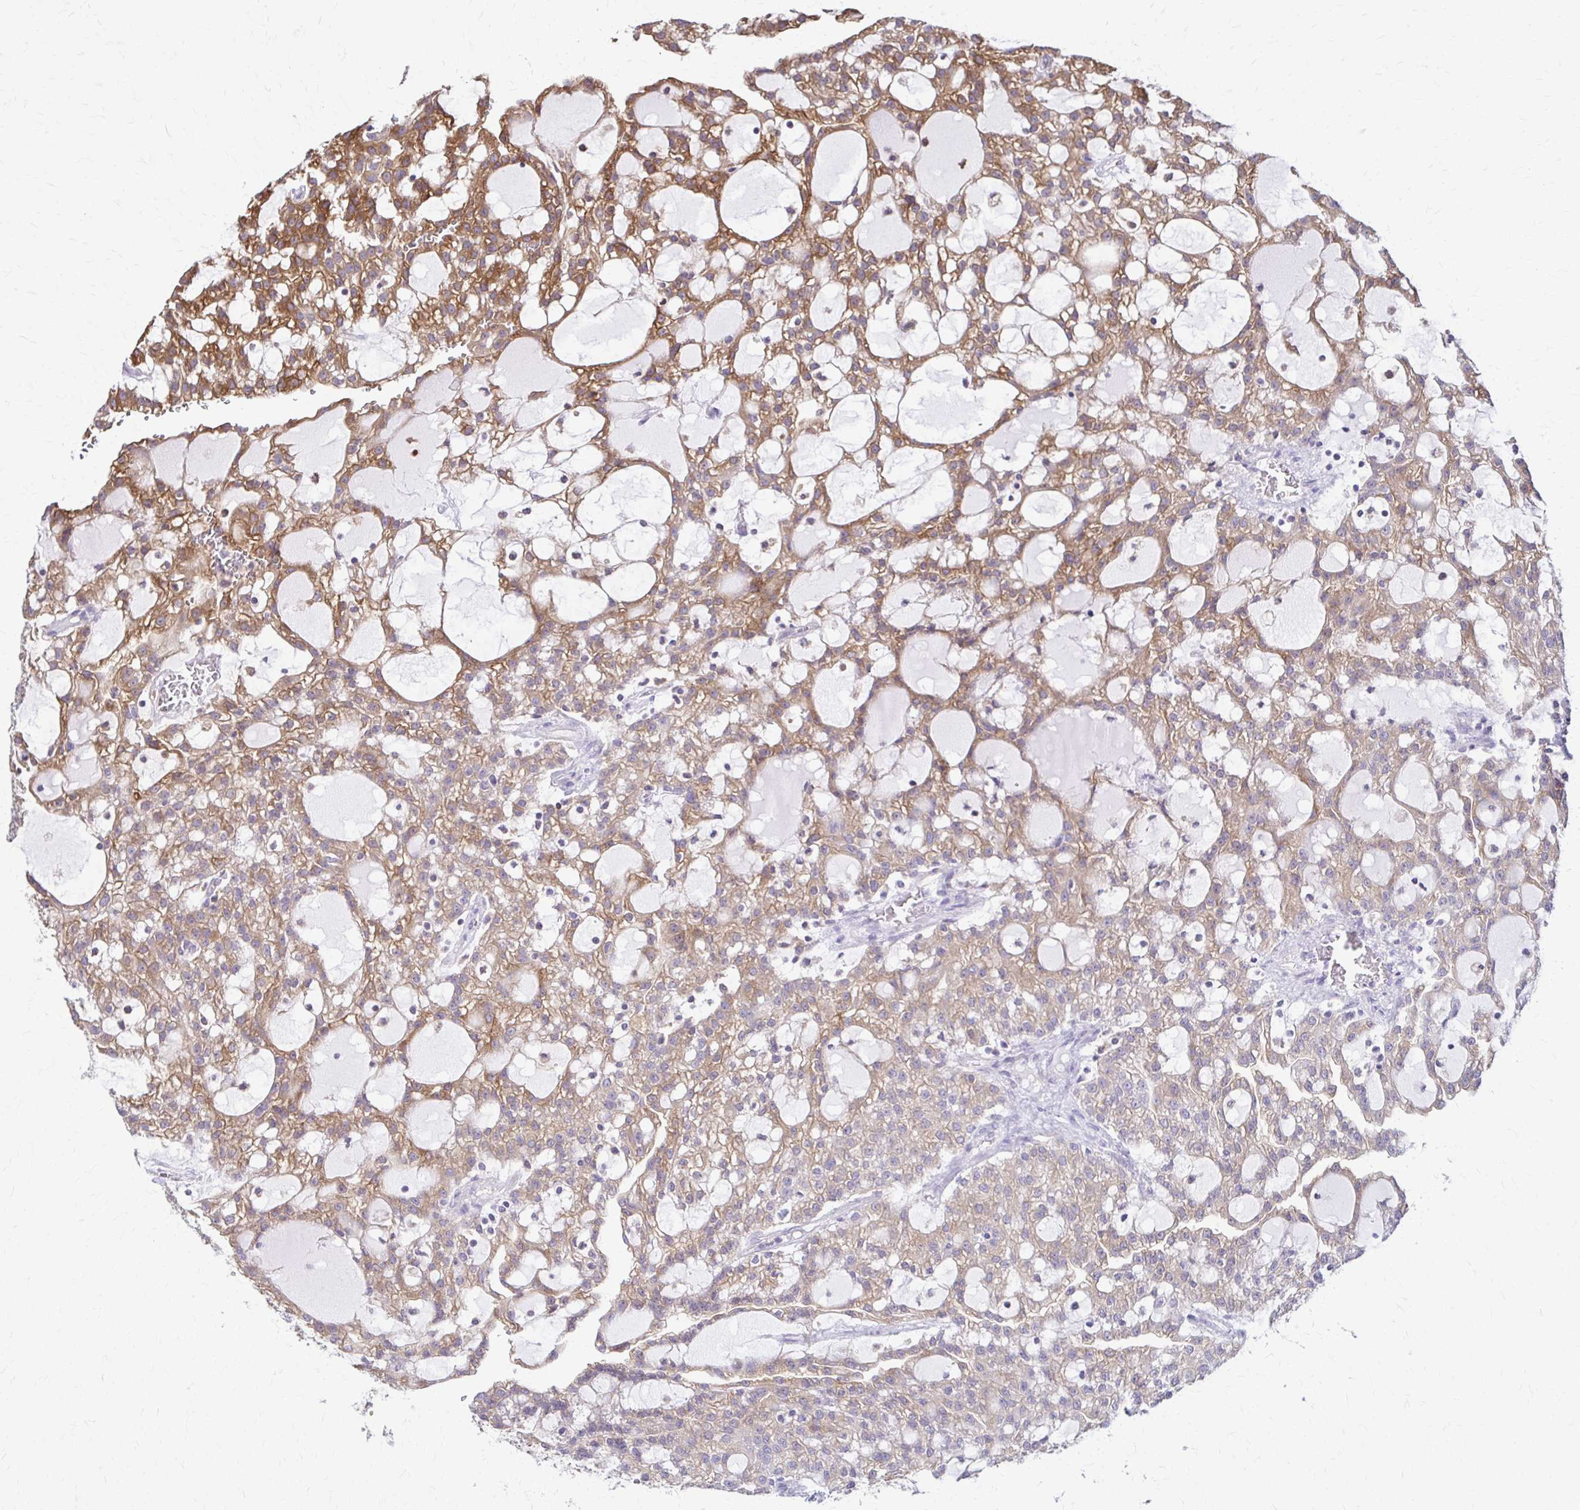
{"staining": {"intensity": "moderate", "quantity": "25%-75%", "location": "cytoplasmic/membranous"}, "tissue": "renal cancer", "cell_type": "Tumor cells", "image_type": "cancer", "snomed": [{"axis": "morphology", "description": "Adenocarcinoma, NOS"}, {"axis": "topography", "description": "Kidney"}], "caption": "Renal adenocarcinoma was stained to show a protein in brown. There is medium levels of moderate cytoplasmic/membranous positivity in approximately 25%-75% of tumor cells. (DAB (3,3'-diaminobenzidine) IHC, brown staining for protein, blue staining for nuclei).", "gene": "PIK3AP1", "patient": {"sex": "male", "age": 63}}